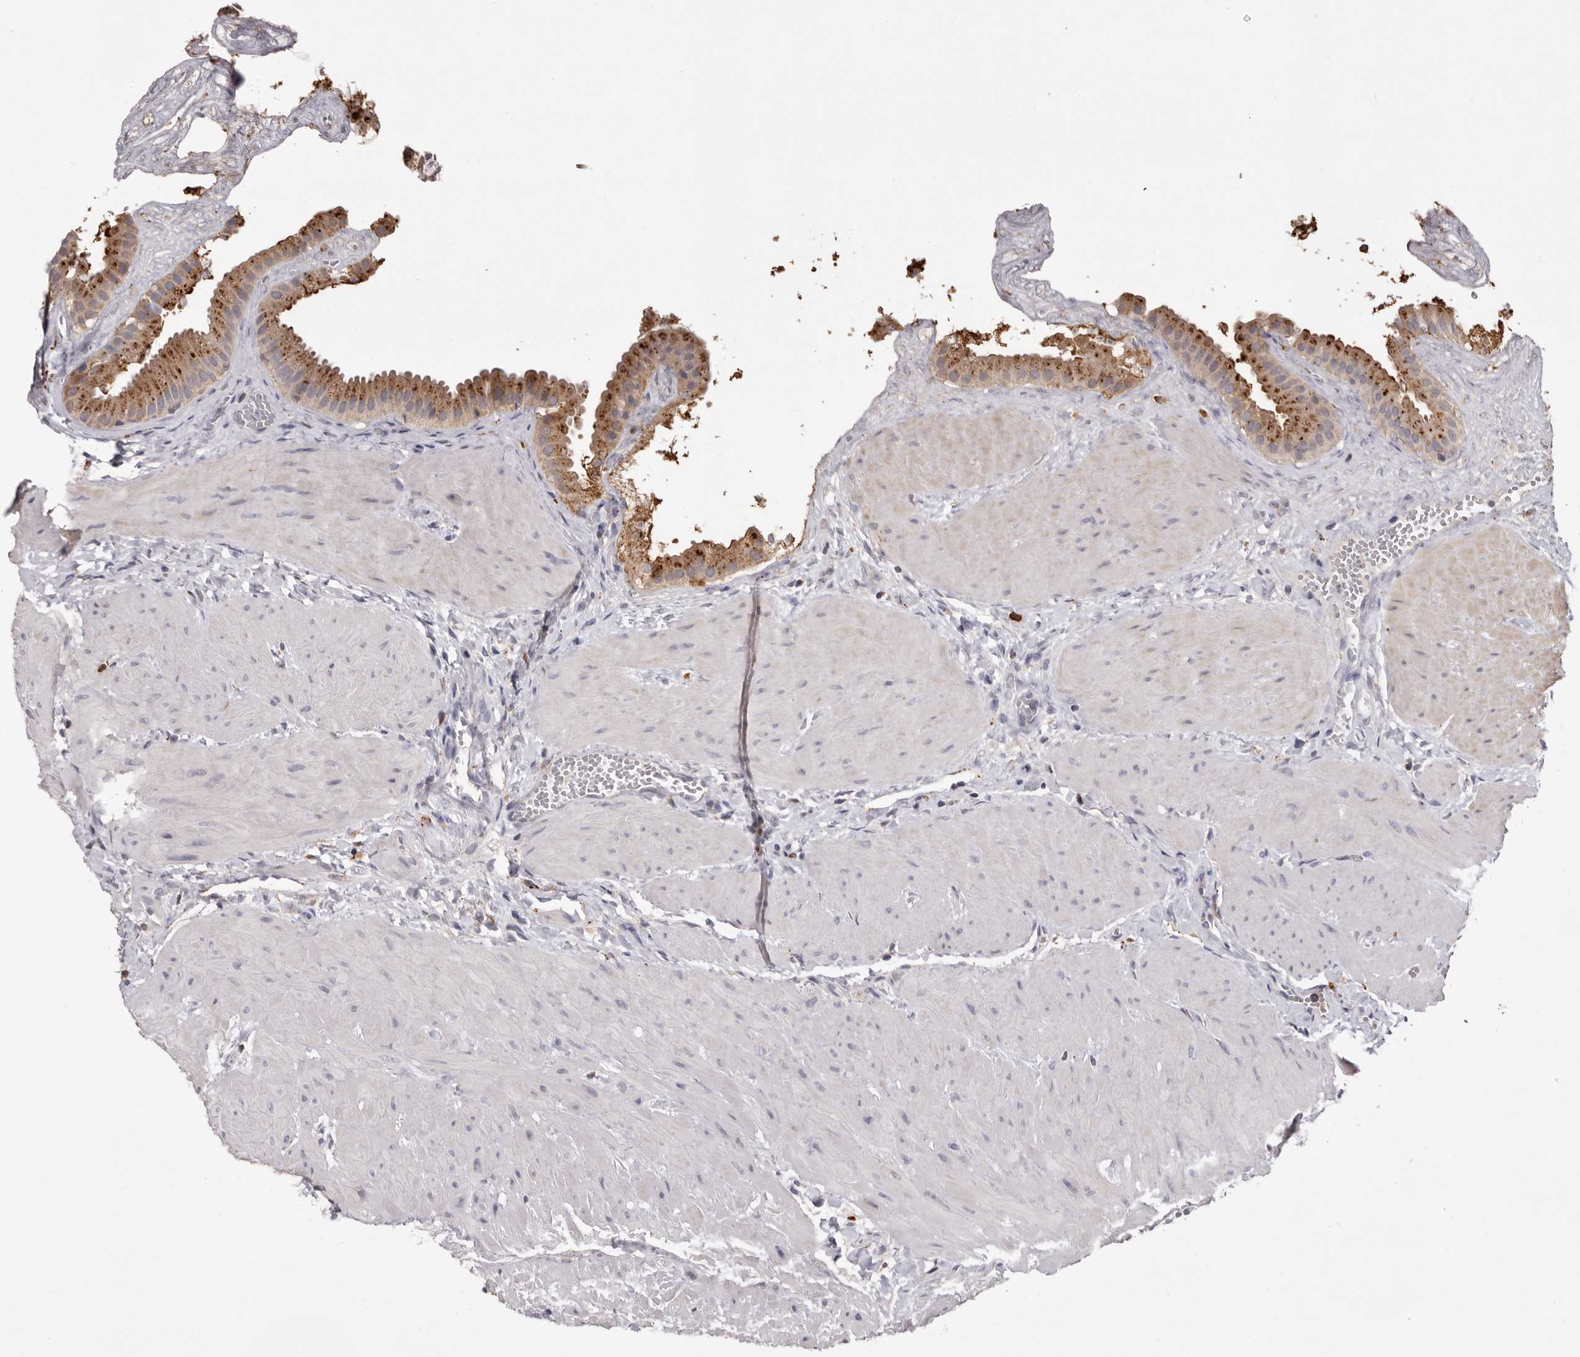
{"staining": {"intensity": "moderate", "quantity": ">75%", "location": "cytoplasmic/membranous"}, "tissue": "gallbladder", "cell_type": "Glandular cells", "image_type": "normal", "snomed": [{"axis": "morphology", "description": "Normal tissue, NOS"}, {"axis": "topography", "description": "Gallbladder"}], "caption": "Immunohistochemical staining of unremarkable gallbladder reveals moderate cytoplasmic/membranous protein positivity in about >75% of glandular cells.", "gene": "DAP", "patient": {"sex": "male", "age": 55}}